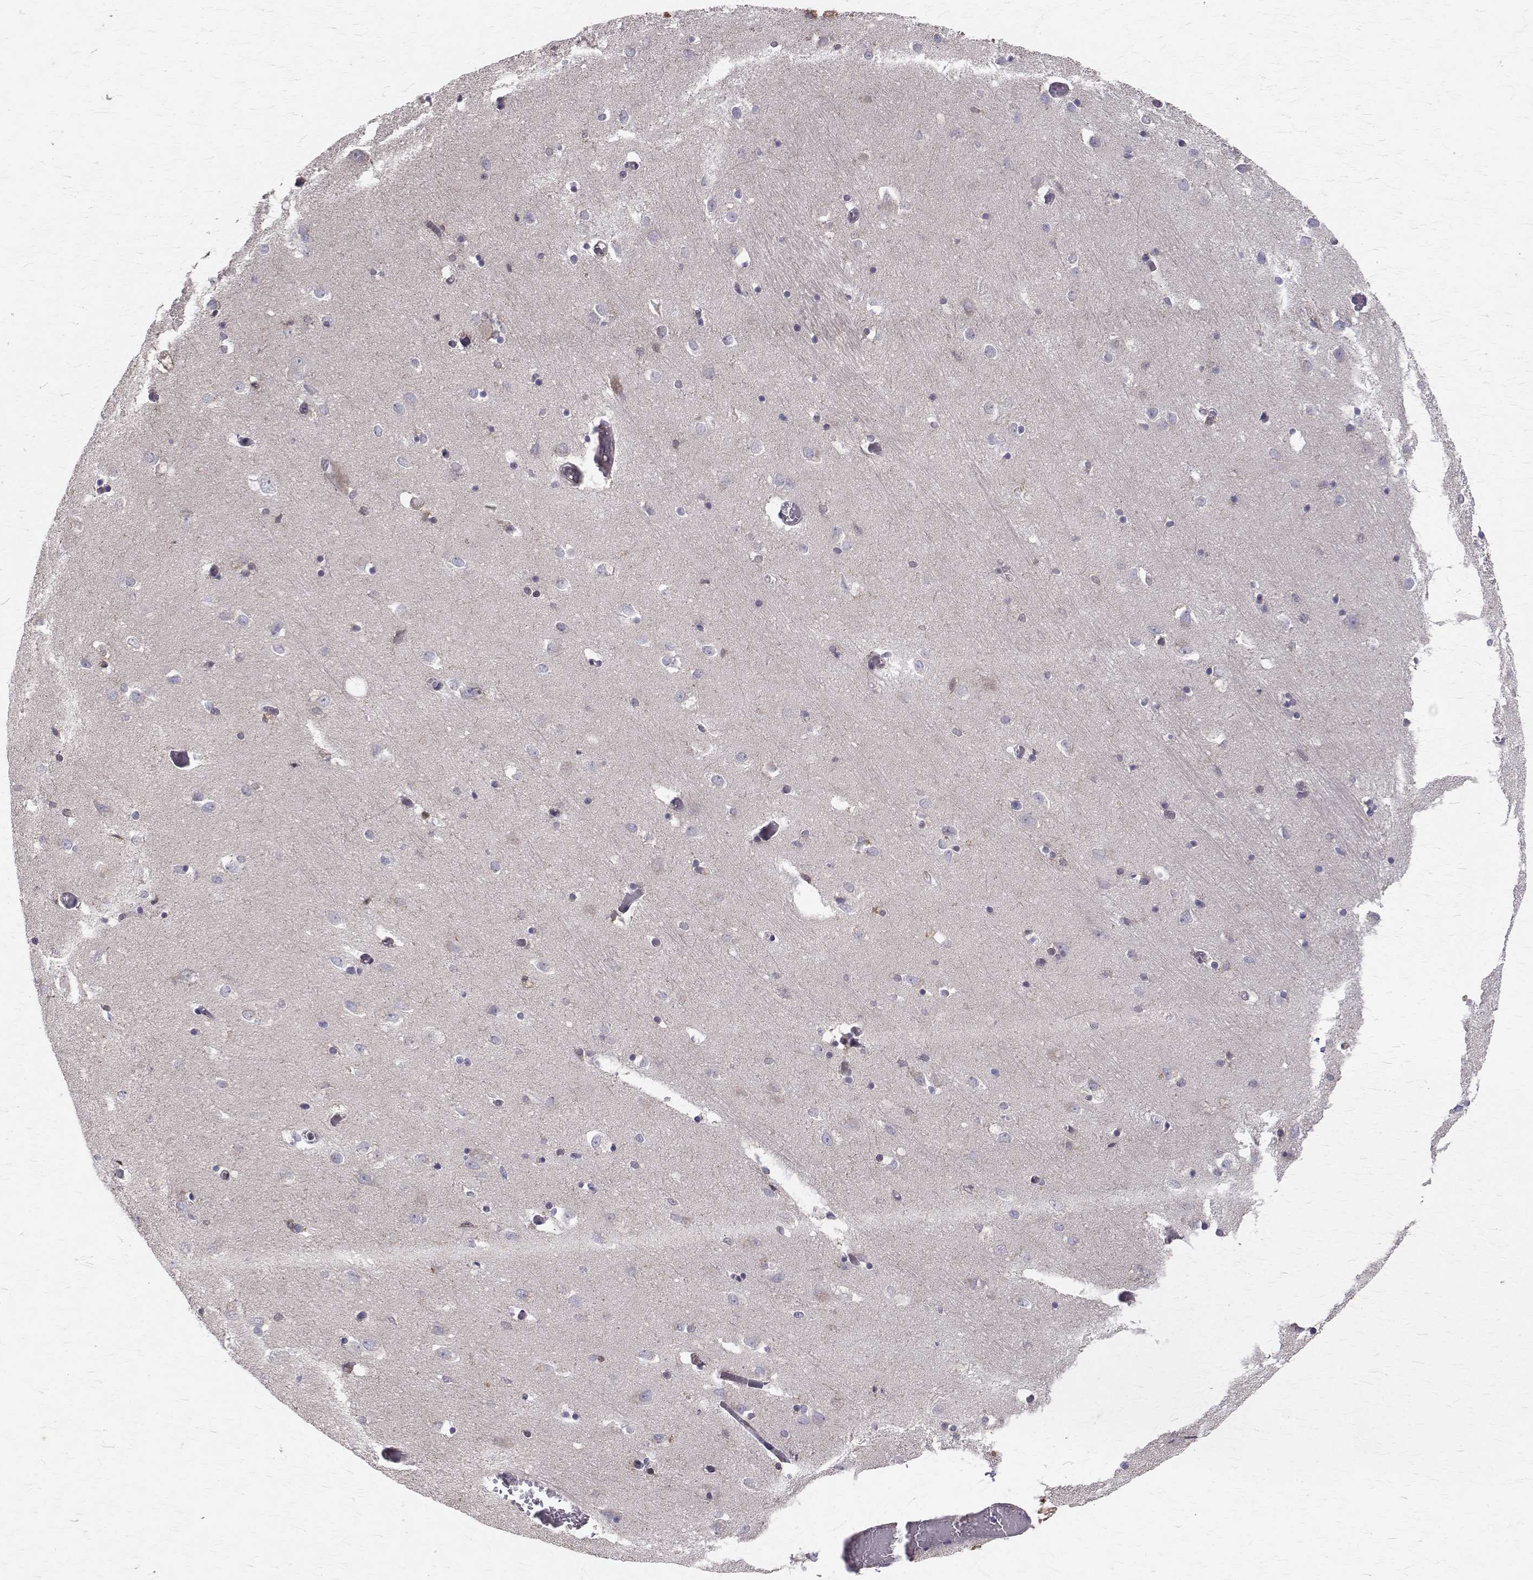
{"staining": {"intensity": "negative", "quantity": "none", "location": "none"}, "tissue": "caudate", "cell_type": "Glial cells", "image_type": "normal", "snomed": [{"axis": "morphology", "description": "Normal tissue, NOS"}, {"axis": "topography", "description": "Lateral ventricle wall"}, {"axis": "topography", "description": "Hippocampus"}], "caption": "Immunohistochemistry (IHC) of normal caudate displays no staining in glial cells. (Brightfield microscopy of DAB (3,3'-diaminobenzidine) immunohistochemistry (IHC) at high magnification).", "gene": "CCDC89", "patient": {"sex": "female", "age": 63}}